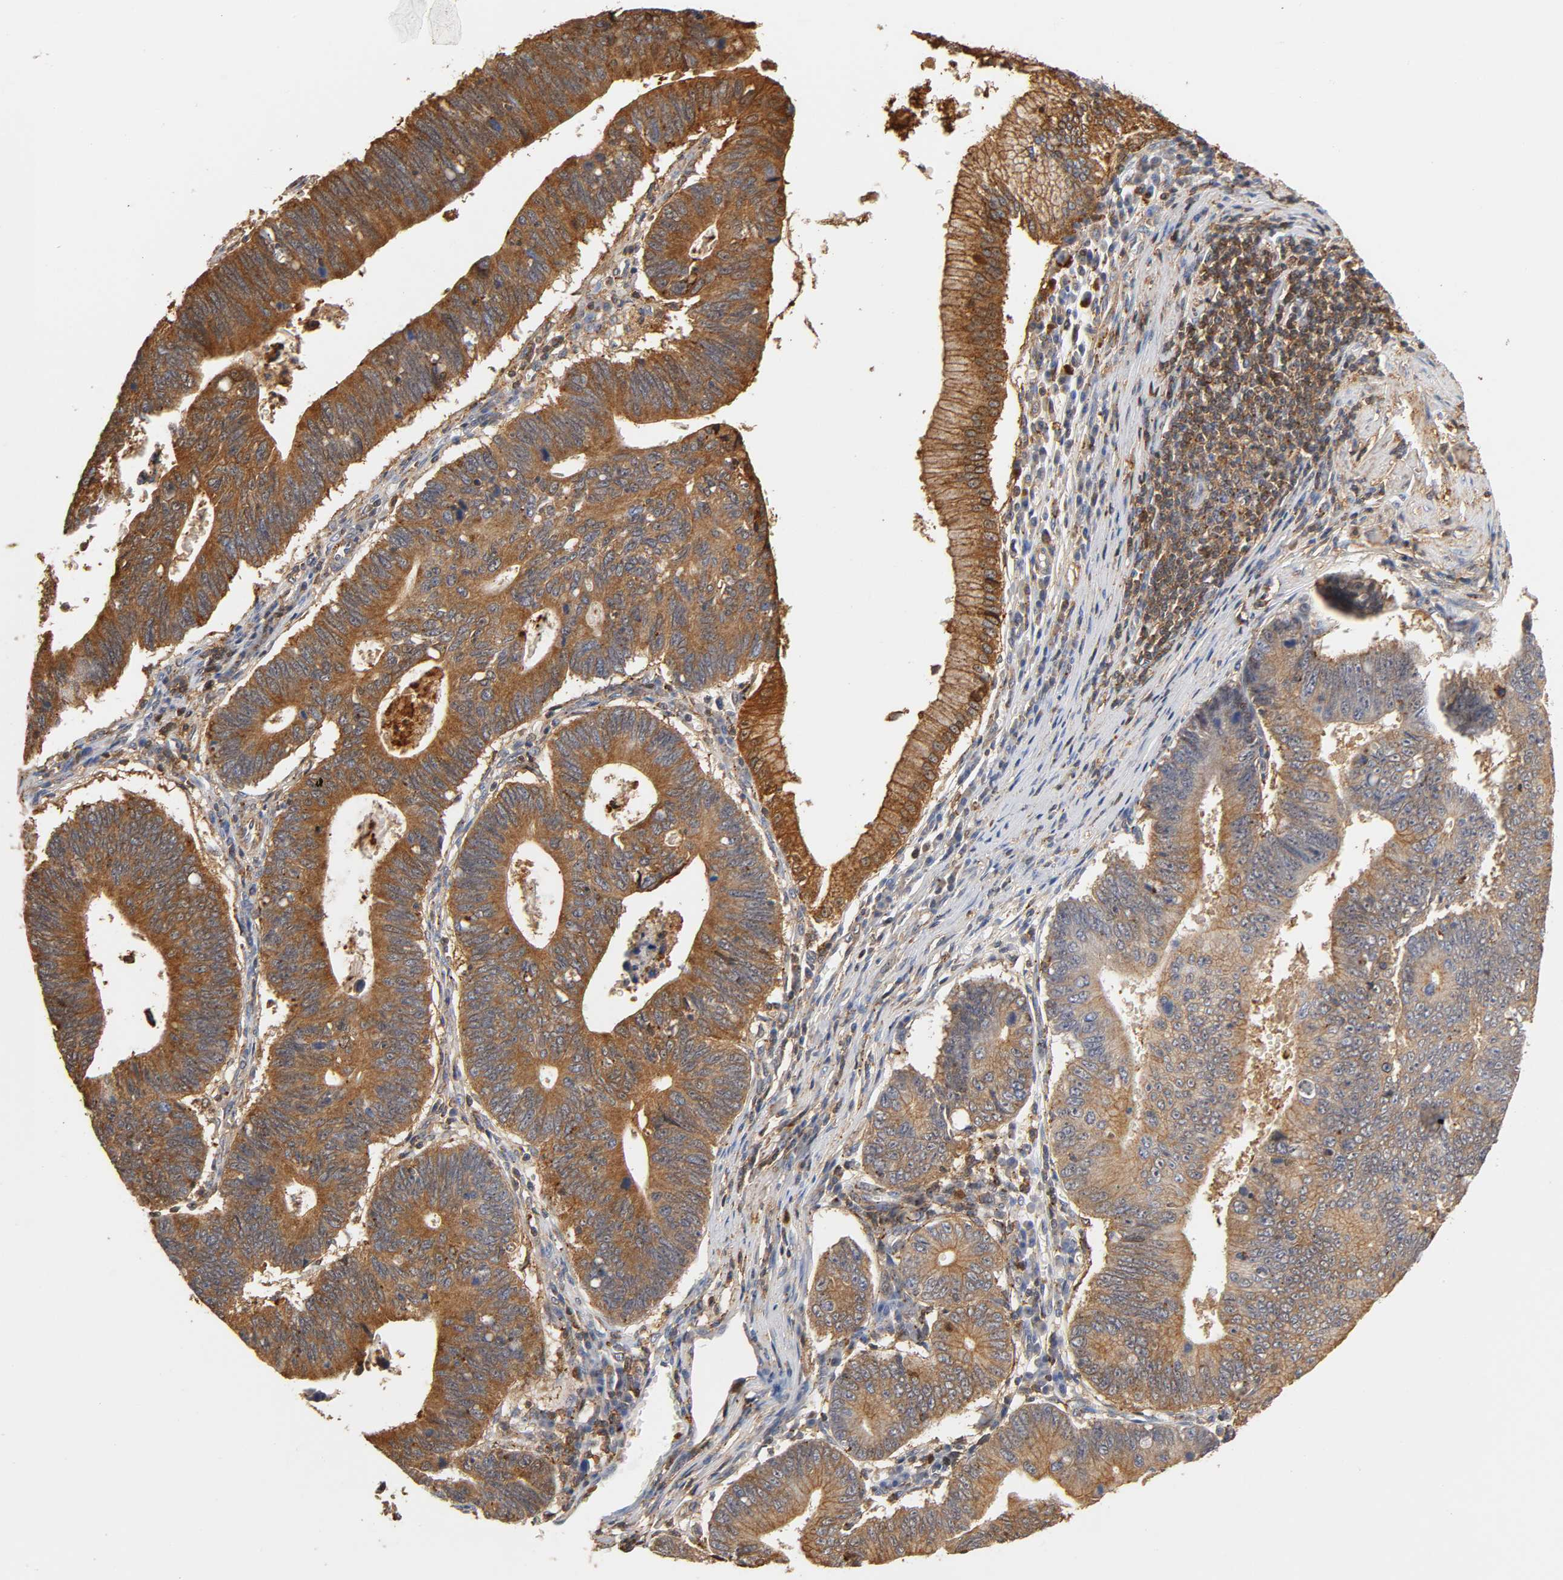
{"staining": {"intensity": "moderate", "quantity": ">75%", "location": "cytoplasmic/membranous"}, "tissue": "stomach cancer", "cell_type": "Tumor cells", "image_type": "cancer", "snomed": [{"axis": "morphology", "description": "Adenocarcinoma, NOS"}, {"axis": "topography", "description": "Stomach"}], "caption": "Protein expression analysis of human adenocarcinoma (stomach) reveals moderate cytoplasmic/membranous expression in approximately >75% of tumor cells.", "gene": "ANXA11", "patient": {"sex": "male", "age": 59}}